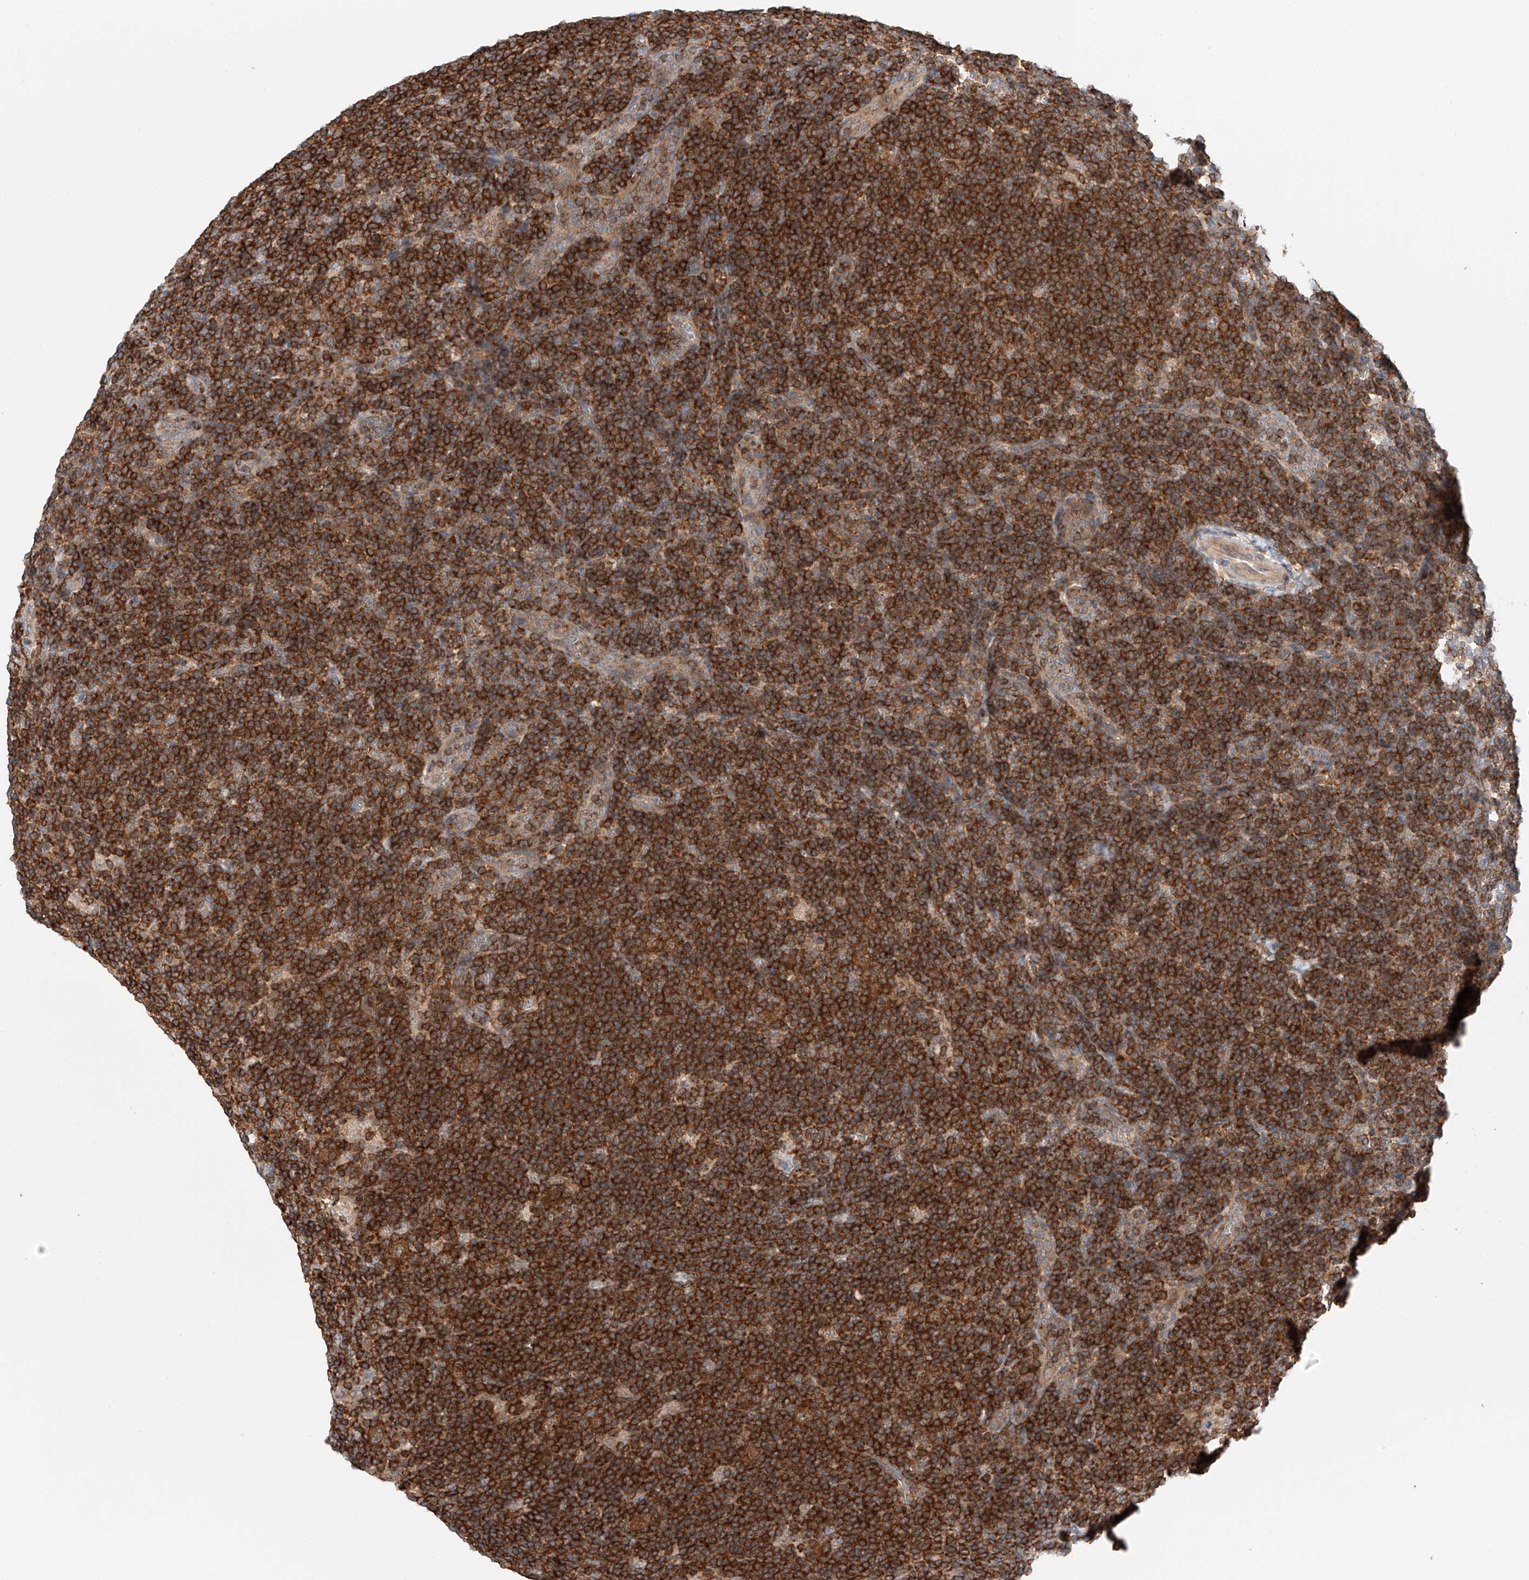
{"staining": {"intensity": "moderate", "quantity": ">75%", "location": "cytoplasmic/membranous"}, "tissue": "lymphoma", "cell_type": "Tumor cells", "image_type": "cancer", "snomed": [{"axis": "morphology", "description": "Hodgkin's disease, NOS"}, {"axis": "topography", "description": "Lymph node"}], "caption": "A histopathology image of human lymphoma stained for a protein shows moderate cytoplasmic/membranous brown staining in tumor cells.", "gene": "MFN2", "patient": {"sex": "female", "age": 57}}